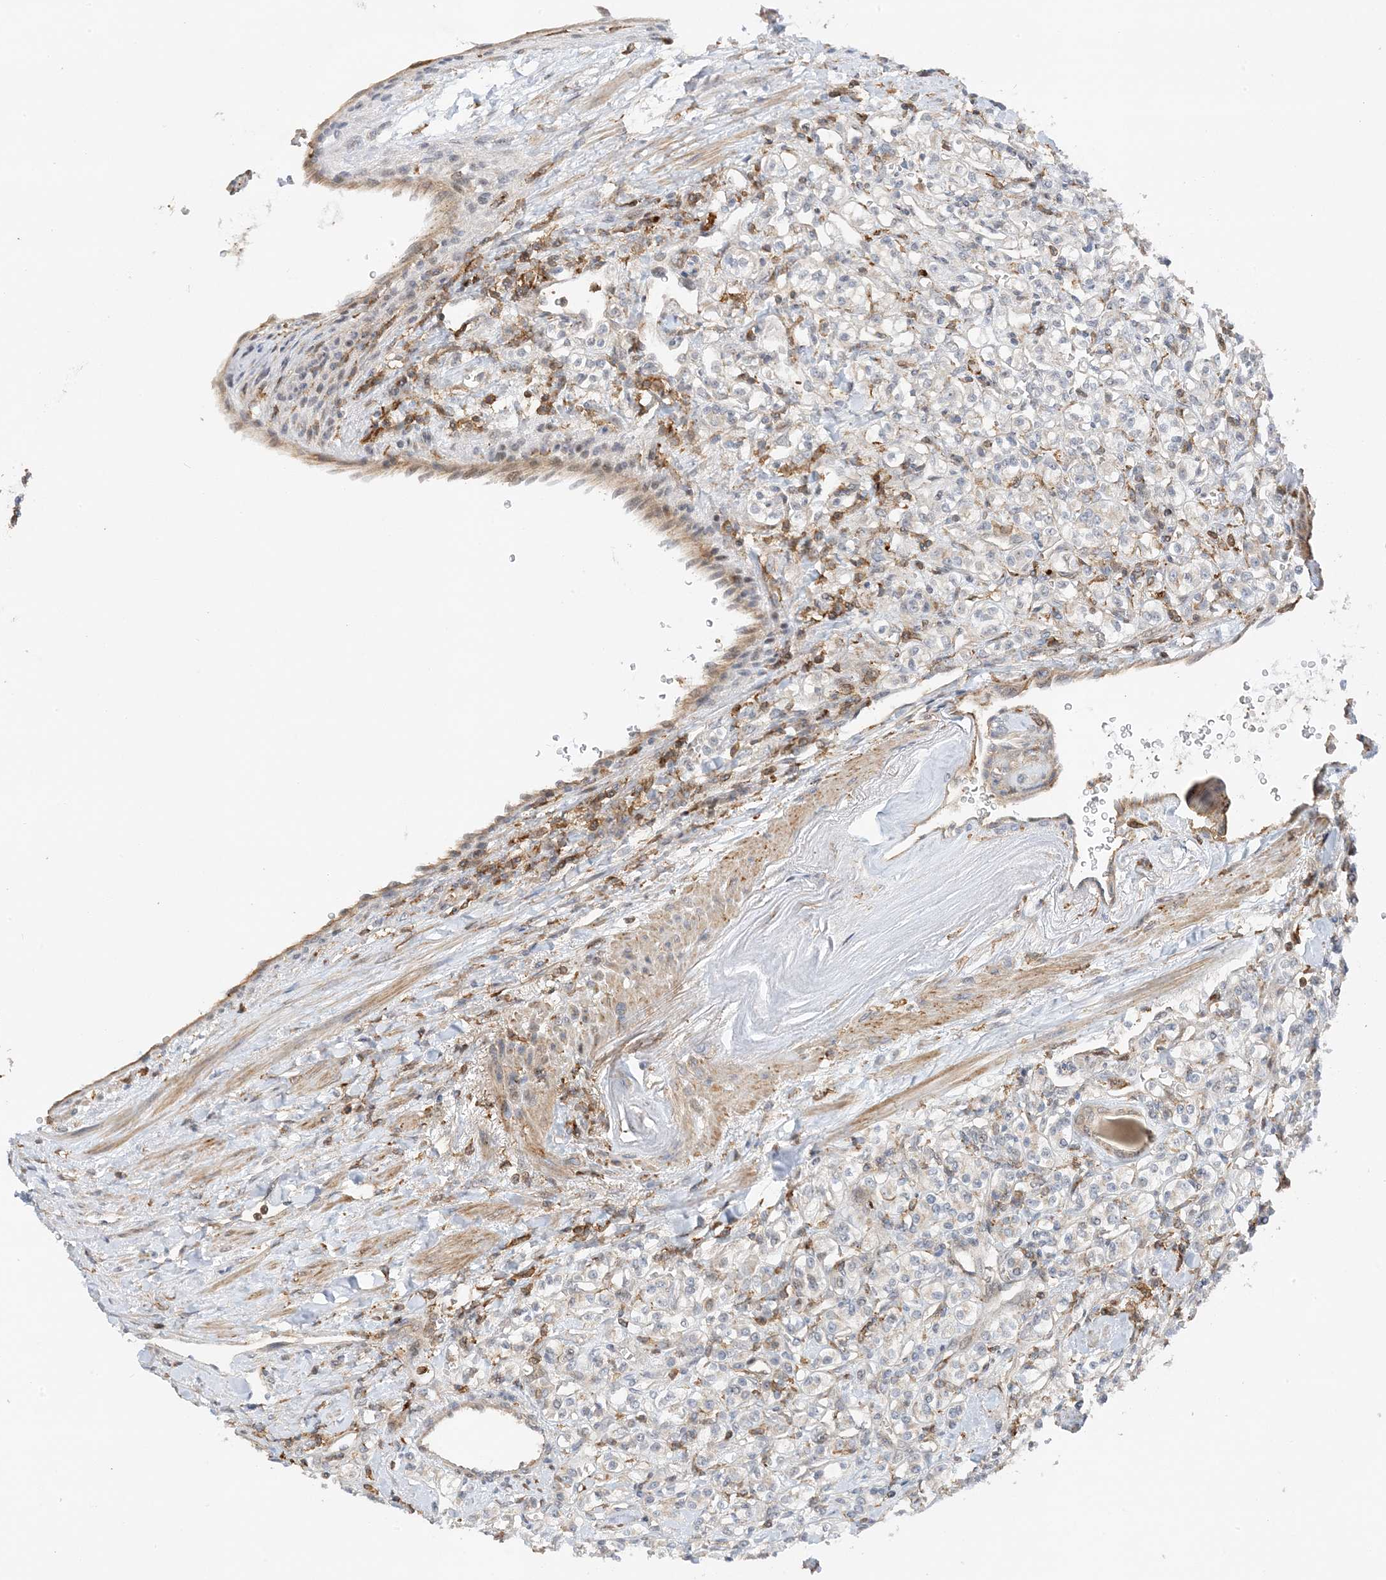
{"staining": {"intensity": "negative", "quantity": "none", "location": "none"}, "tissue": "renal cancer", "cell_type": "Tumor cells", "image_type": "cancer", "snomed": [{"axis": "morphology", "description": "Adenocarcinoma, NOS"}, {"axis": "topography", "description": "Kidney"}], "caption": "Immunohistochemistry image of human renal cancer (adenocarcinoma) stained for a protein (brown), which reveals no staining in tumor cells.", "gene": "TATDN3", "patient": {"sex": "male", "age": 77}}